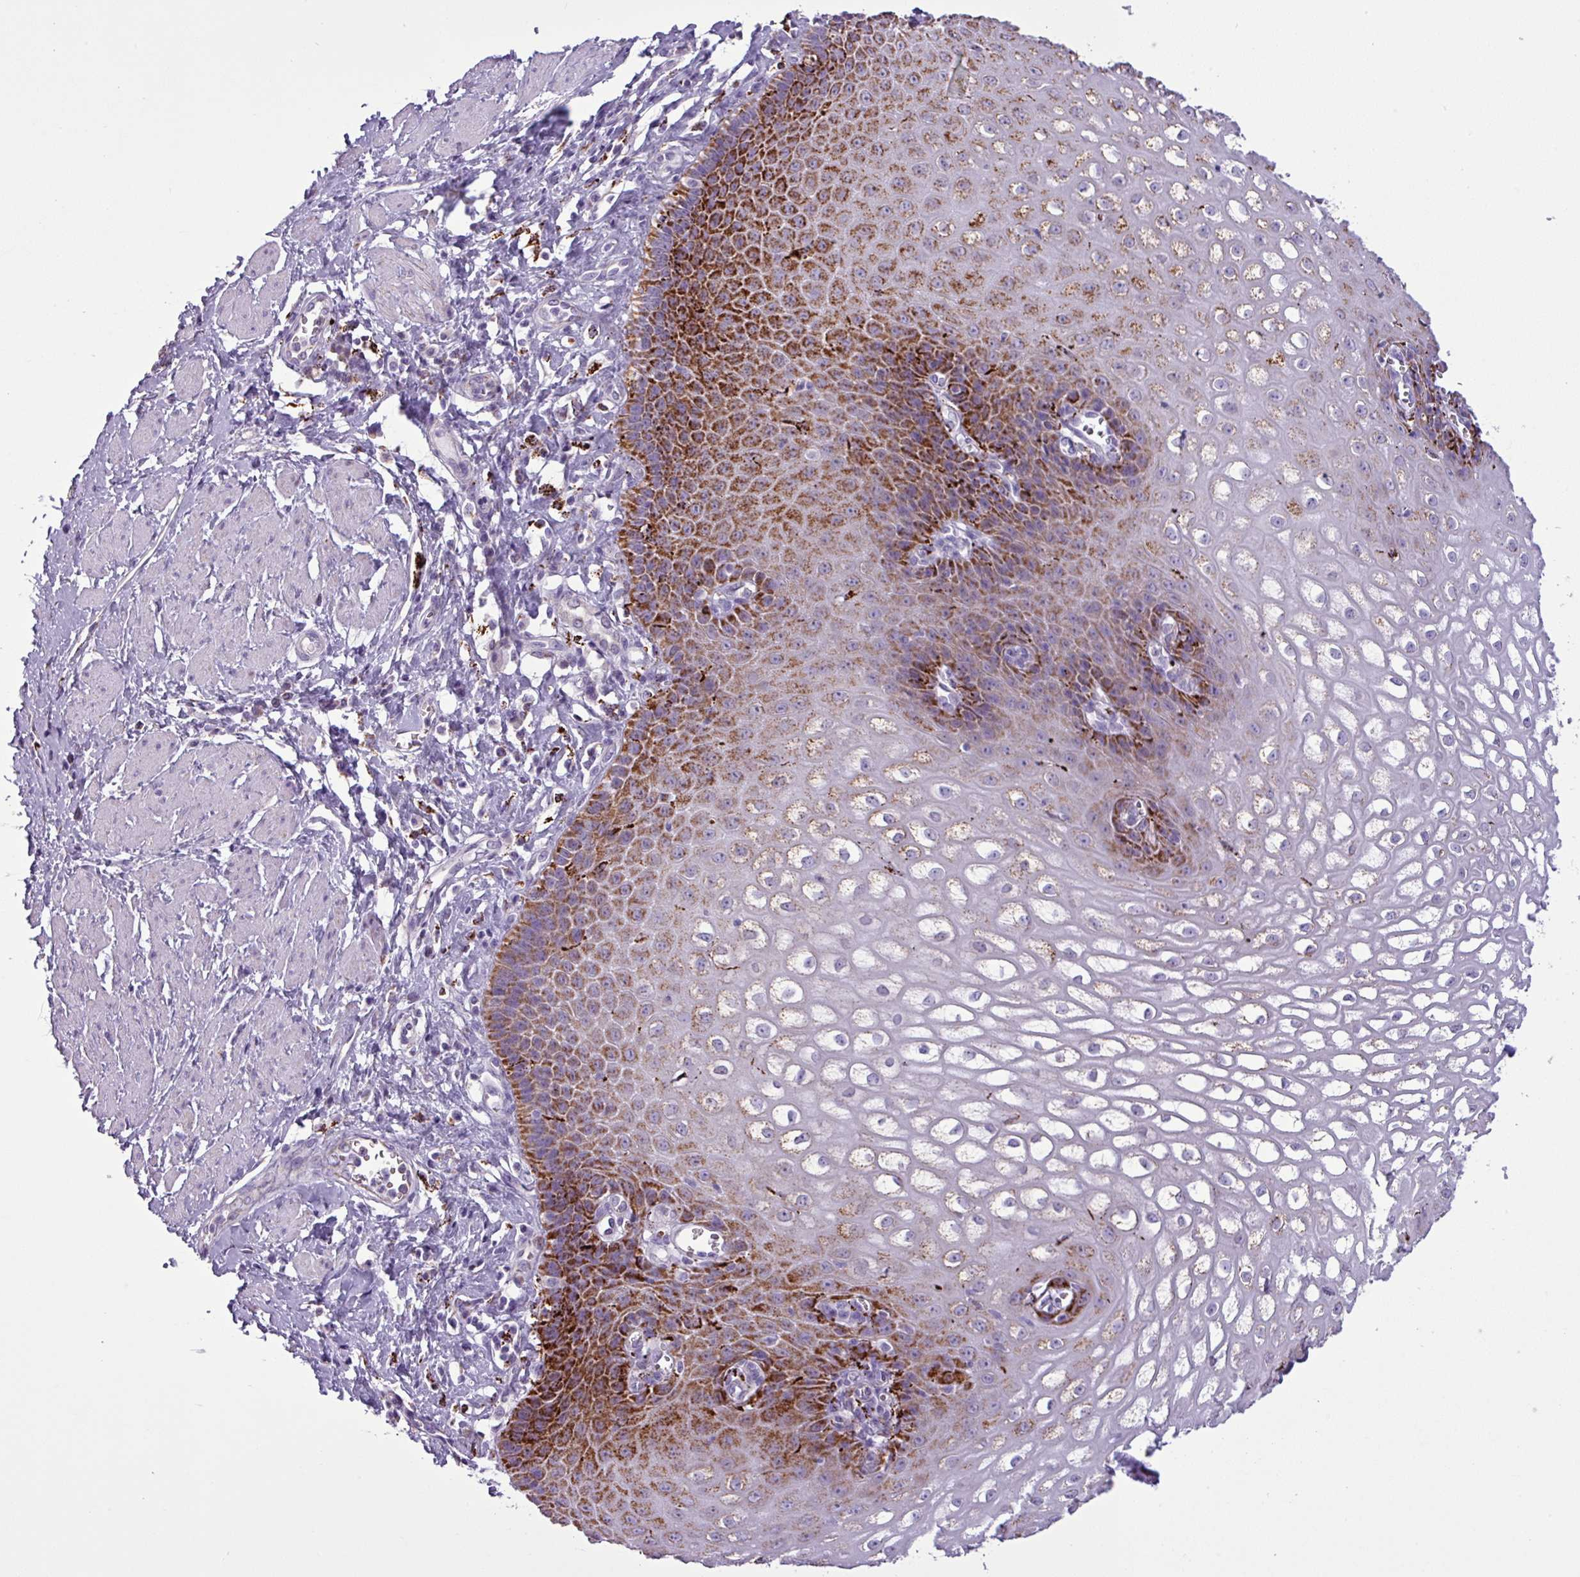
{"staining": {"intensity": "strong", "quantity": "25%-75%", "location": "cytoplasmic/membranous"}, "tissue": "esophagus", "cell_type": "Squamous epithelial cells", "image_type": "normal", "snomed": [{"axis": "morphology", "description": "Normal tissue, NOS"}, {"axis": "topography", "description": "Esophagus"}], "caption": "Immunohistochemistry (IHC) staining of normal esophagus, which displays high levels of strong cytoplasmic/membranous staining in approximately 25%-75% of squamous epithelial cells indicating strong cytoplasmic/membranous protein staining. The staining was performed using DAB (brown) for protein detection and nuclei were counterstained in hematoxylin (blue).", "gene": "ZNF667", "patient": {"sex": "male", "age": 67}}